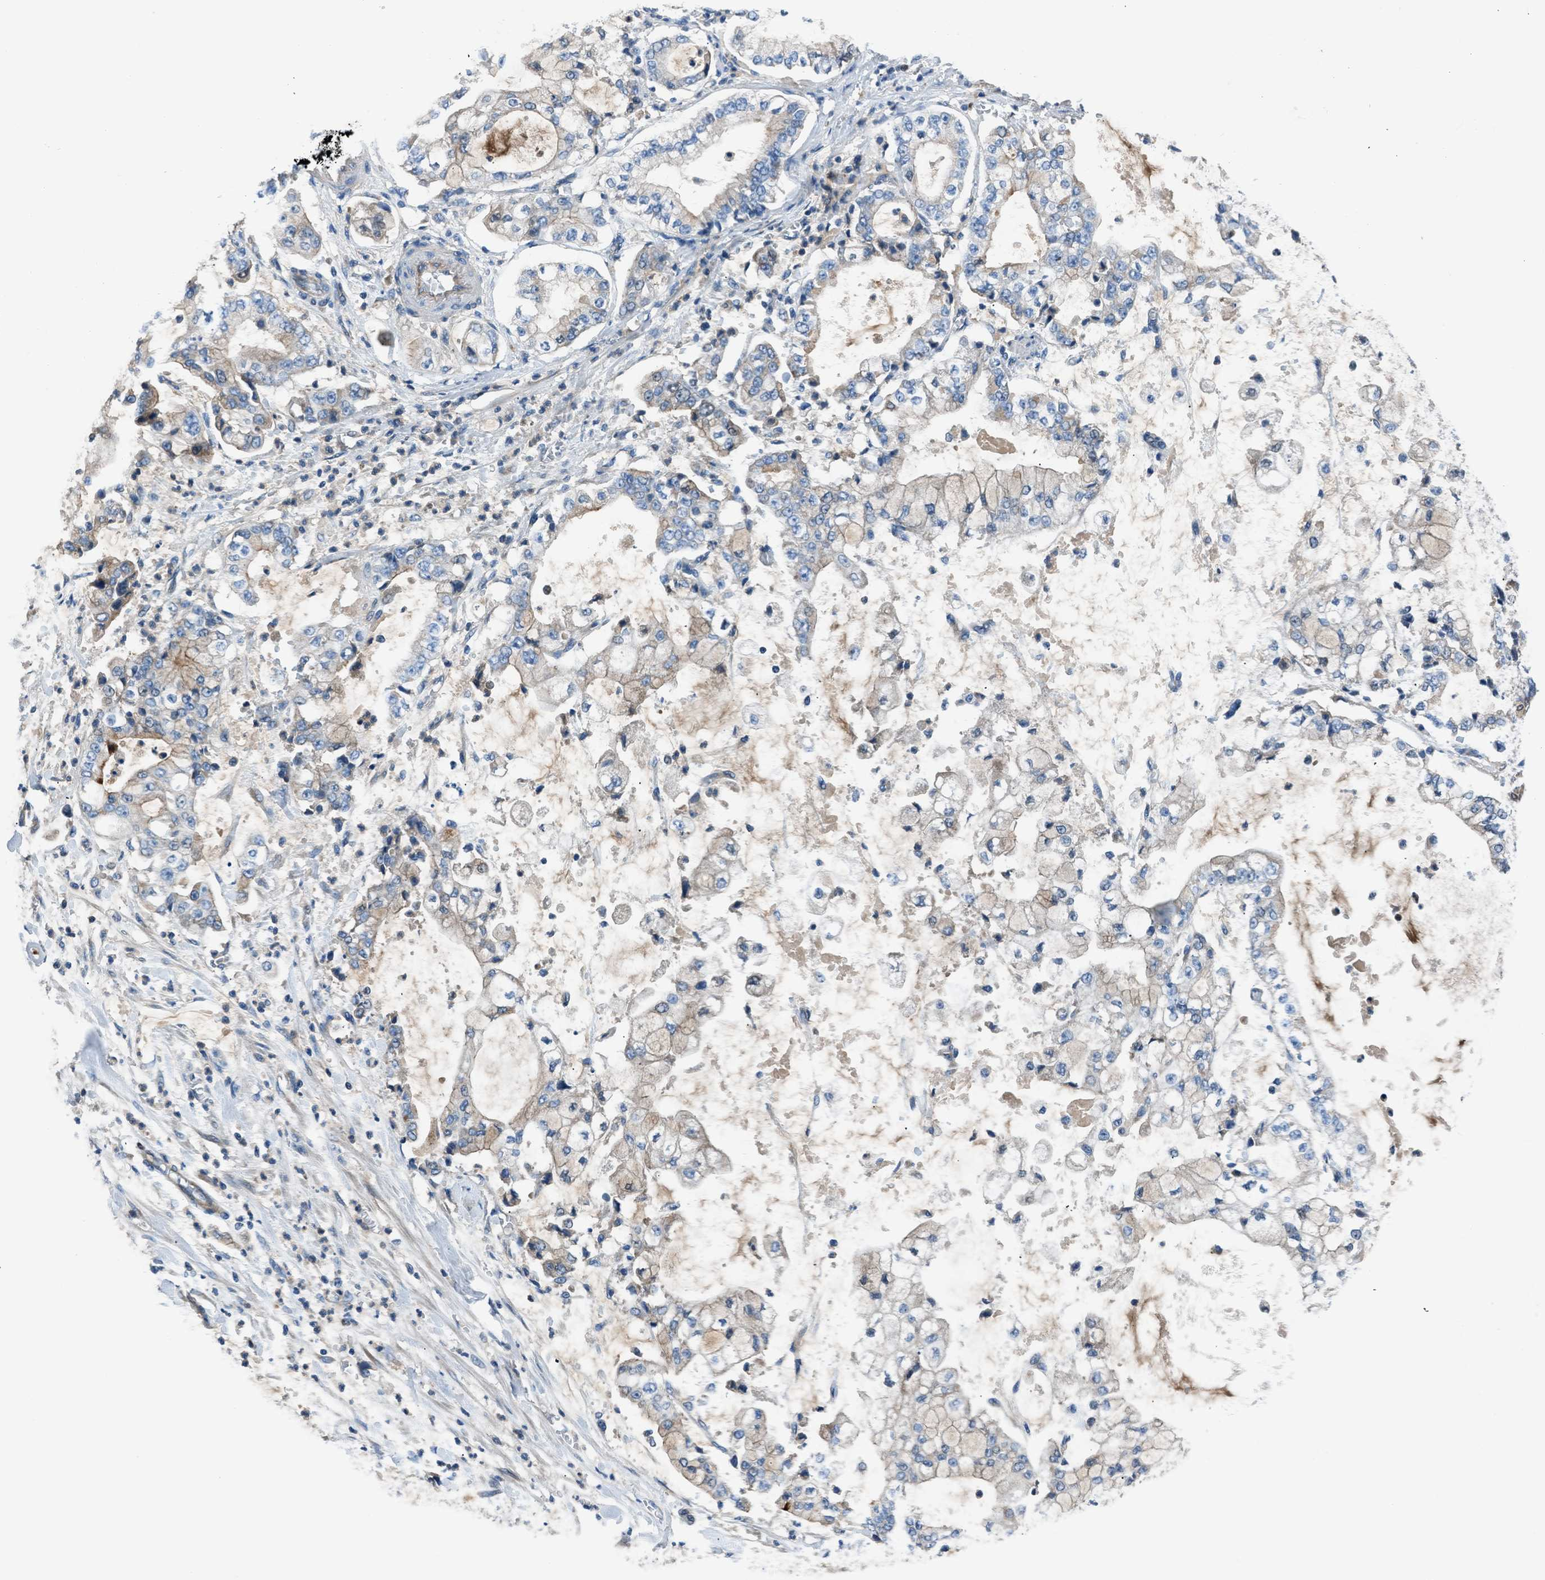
{"staining": {"intensity": "weak", "quantity": "<25%", "location": "cytoplasmic/membranous"}, "tissue": "stomach cancer", "cell_type": "Tumor cells", "image_type": "cancer", "snomed": [{"axis": "morphology", "description": "Adenocarcinoma, NOS"}, {"axis": "topography", "description": "Stomach"}], "caption": "This is an IHC micrograph of stomach cancer. There is no positivity in tumor cells.", "gene": "SLC38A6", "patient": {"sex": "male", "age": 76}}